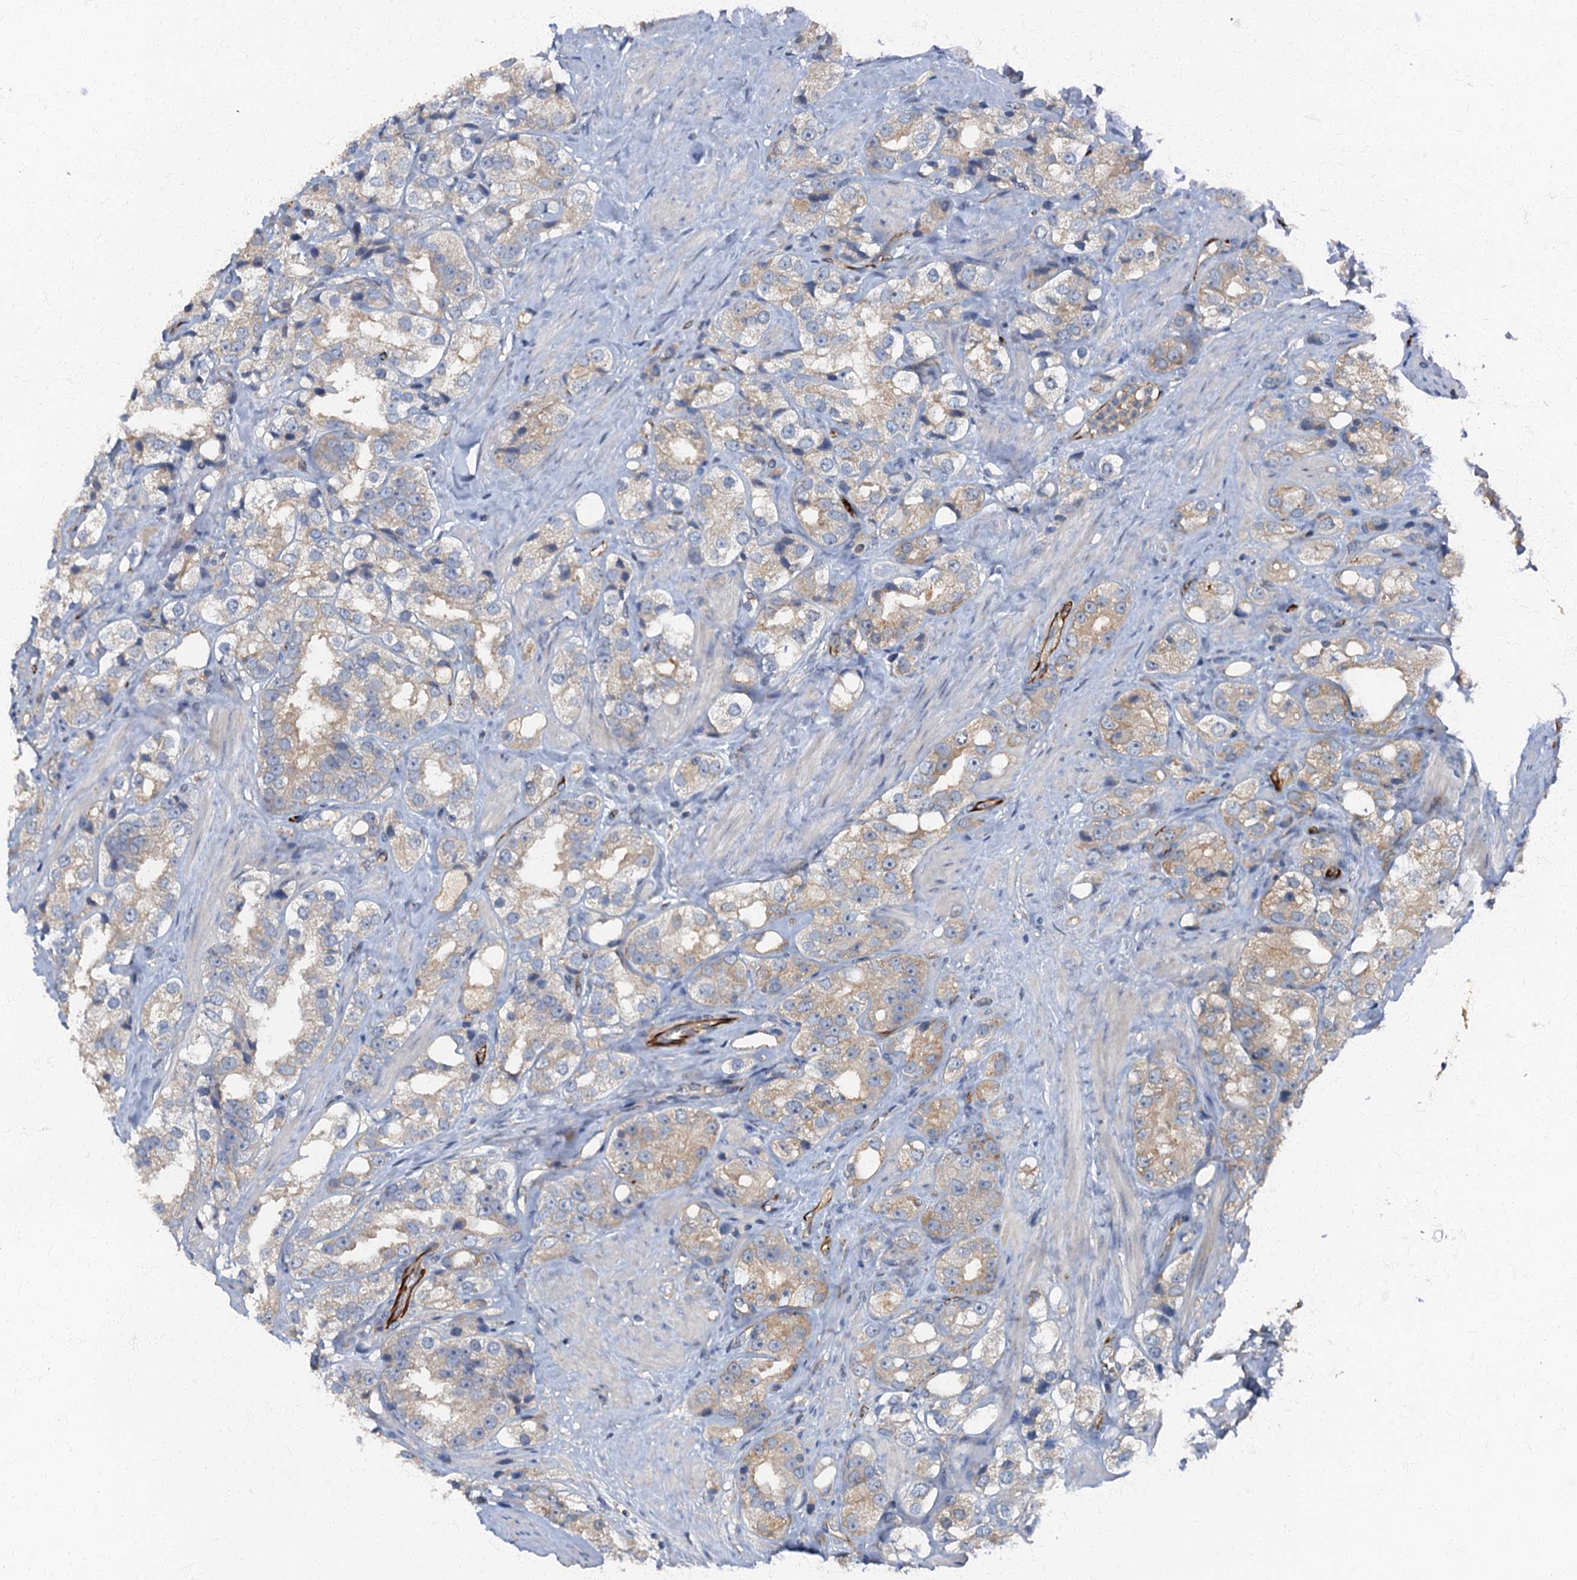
{"staining": {"intensity": "weak", "quantity": "25%-75%", "location": "cytoplasmic/membranous"}, "tissue": "prostate cancer", "cell_type": "Tumor cells", "image_type": "cancer", "snomed": [{"axis": "morphology", "description": "Adenocarcinoma, NOS"}, {"axis": "topography", "description": "Prostate"}], "caption": "Brown immunohistochemical staining in human adenocarcinoma (prostate) shows weak cytoplasmic/membranous staining in about 25%-75% of tumor cells.", "gene": "ARL11", "patient": {"sex": "male", "age": 79}}